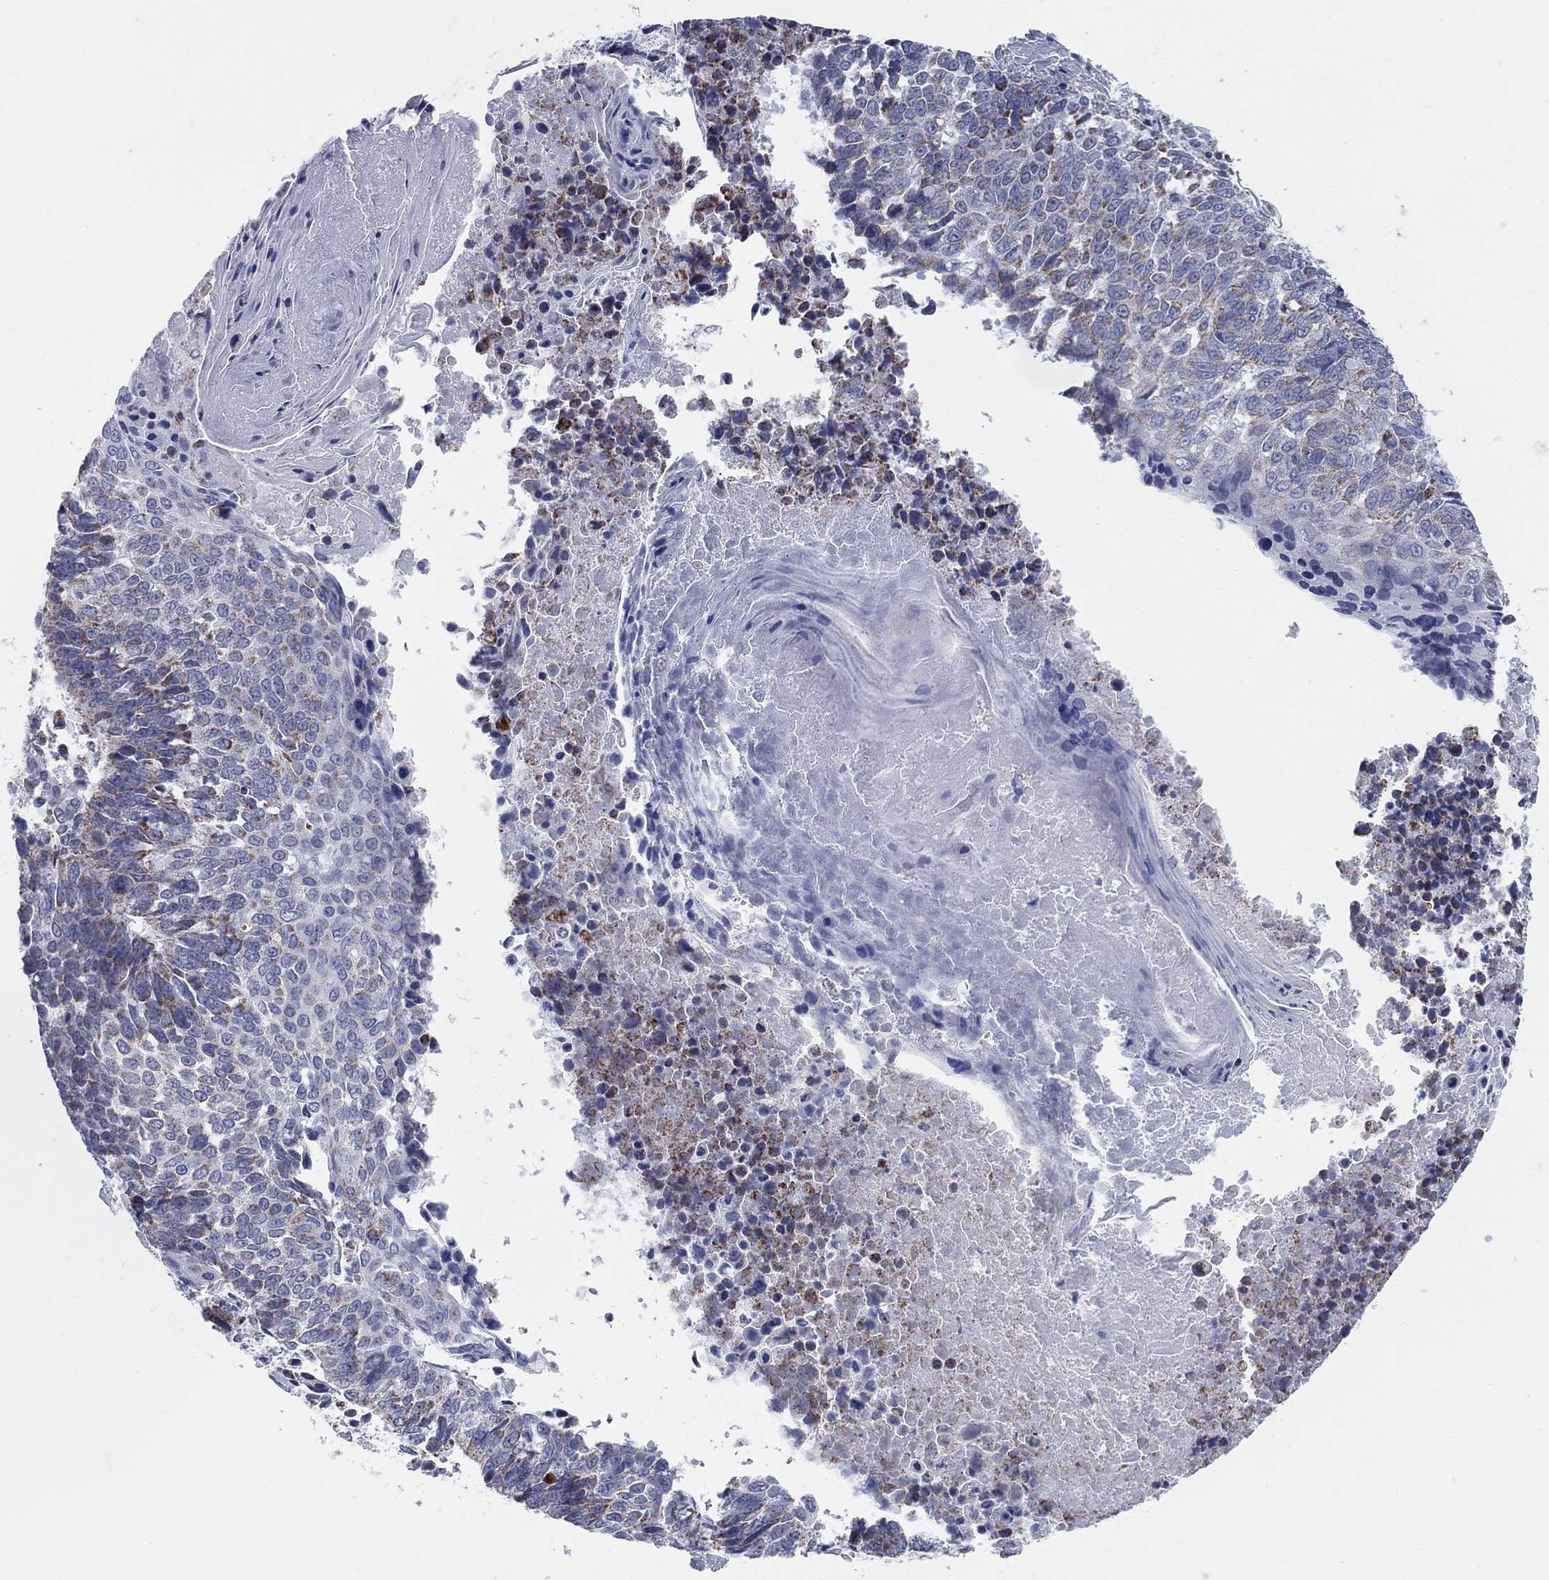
{"staining": {"intensity": "strong", "quantity": "<25%", "location": "cytoplasmic/membranous"}, "tissue": "lung cancer", "cell_type": "Tumor cells", "image_type": "cancer", "snomed": [{"axis": "morphology", "description": "Squamous cell carcinoma, NOS"}, {"axis": "topography", "description": "Lung"}], "caption": "Lung squamous cell carcinoma tissue exhibits strong cytoplasmic/membranous staining in about <25% of tumor cells, visualized by immunohistochemistry. Using DAB (brown) and hematoxylin (blue) stains, captured at high magnification using brightfield microscopy.", "gene": "KISS1R", "patient": {"sex": "male", "age": 73}}